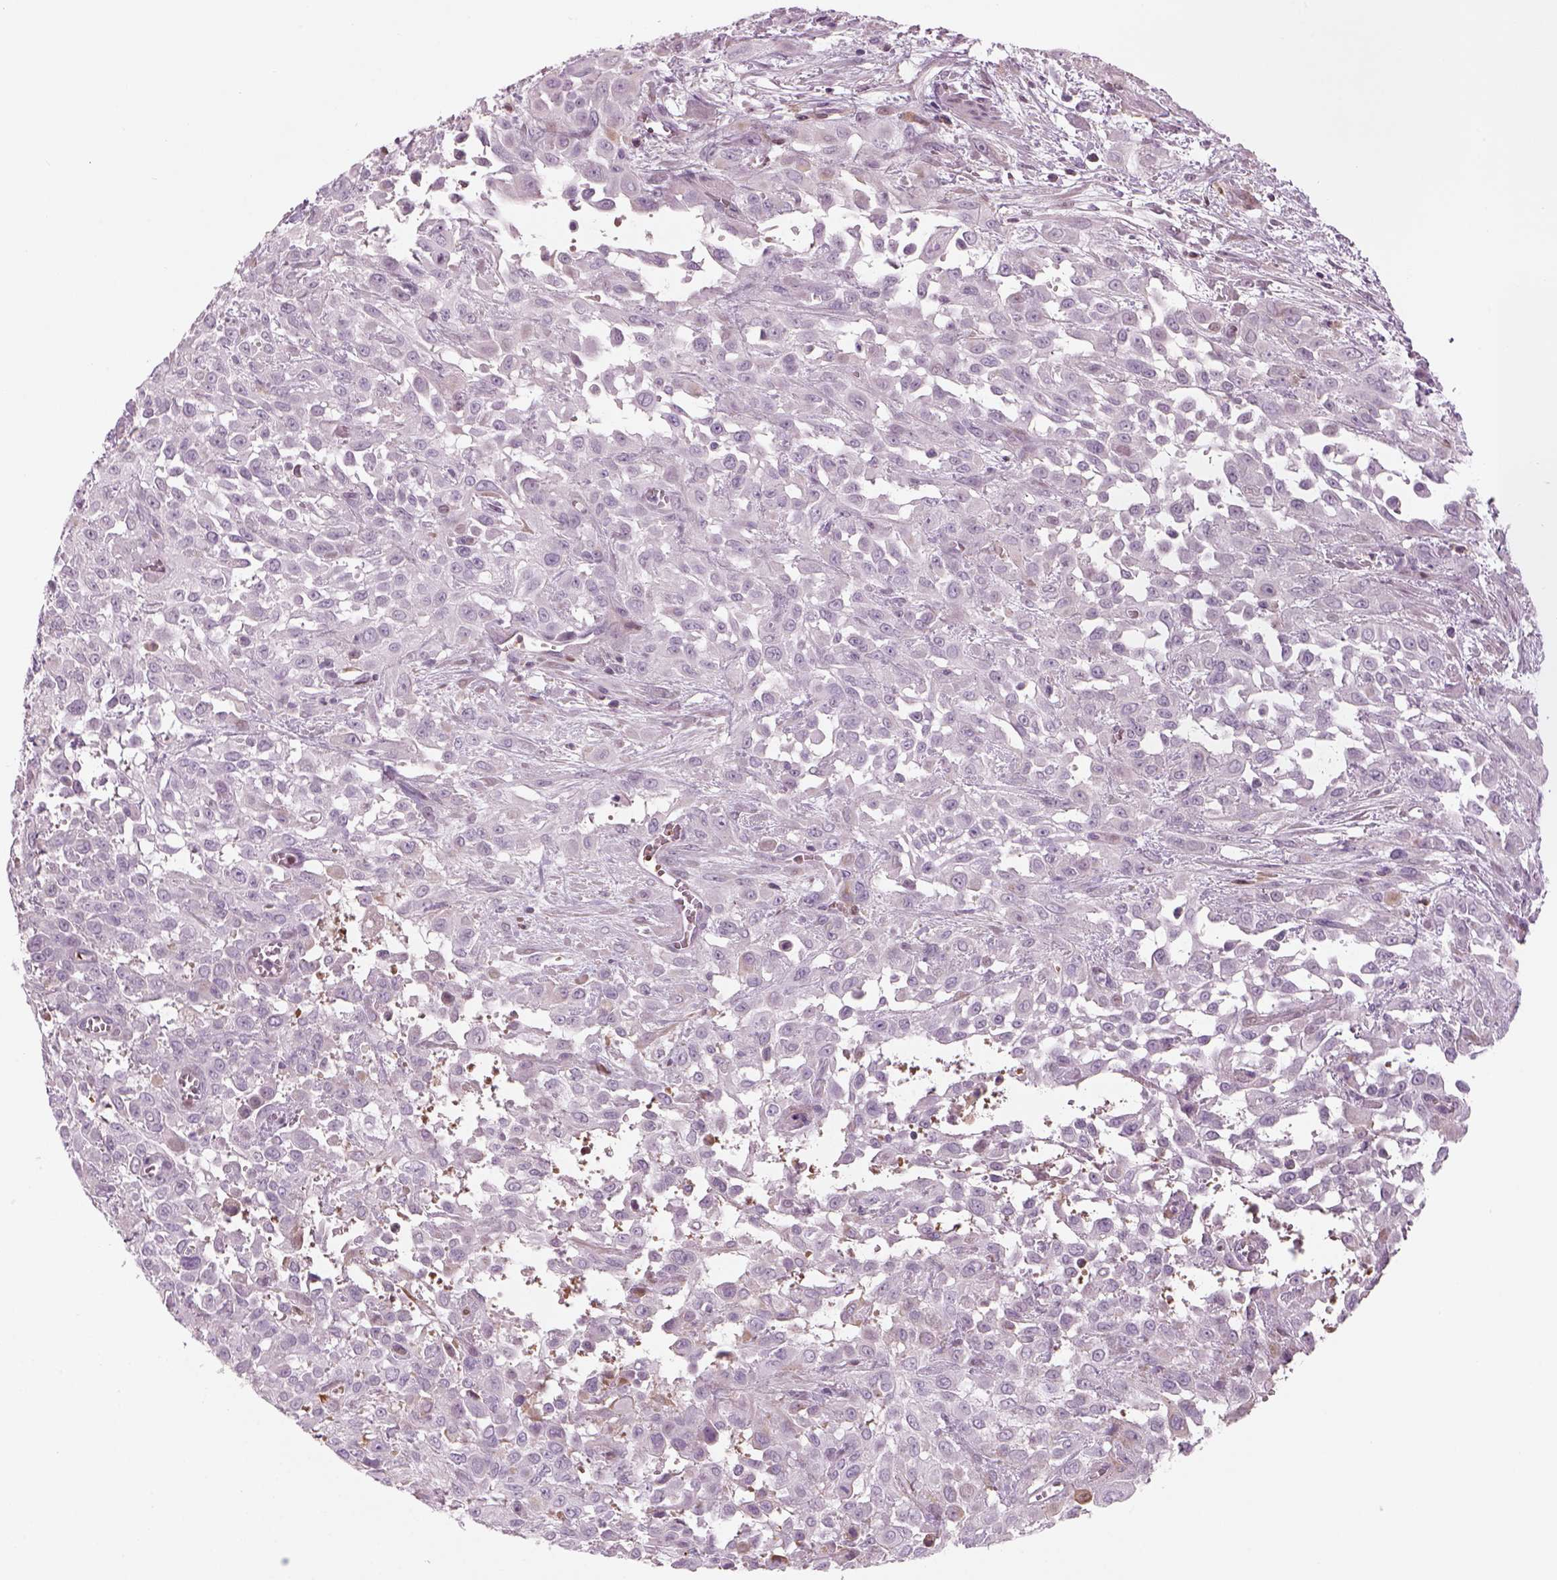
{"staining": {"intensity": "negative", "quantity": "none", "location": "none"}, "tissue": "urothelial cancer", "cell_type": "Tumor cells", "image_type": "cancer", "snomed": [{"axis": "morphology", "description": "Urothelial carcinoma, High grade"}, {"axis": "topography", "description": "Urinary bladder"}], "caption": "An immunohistochemistry histopathology image of high-grade urothelial carcinoma is shown. There is no staining in tumor cells of high-grade urothelial carcinoma.", "gene": "PABPC1L2B", "patient": {"sex": "male", "age": 57}}